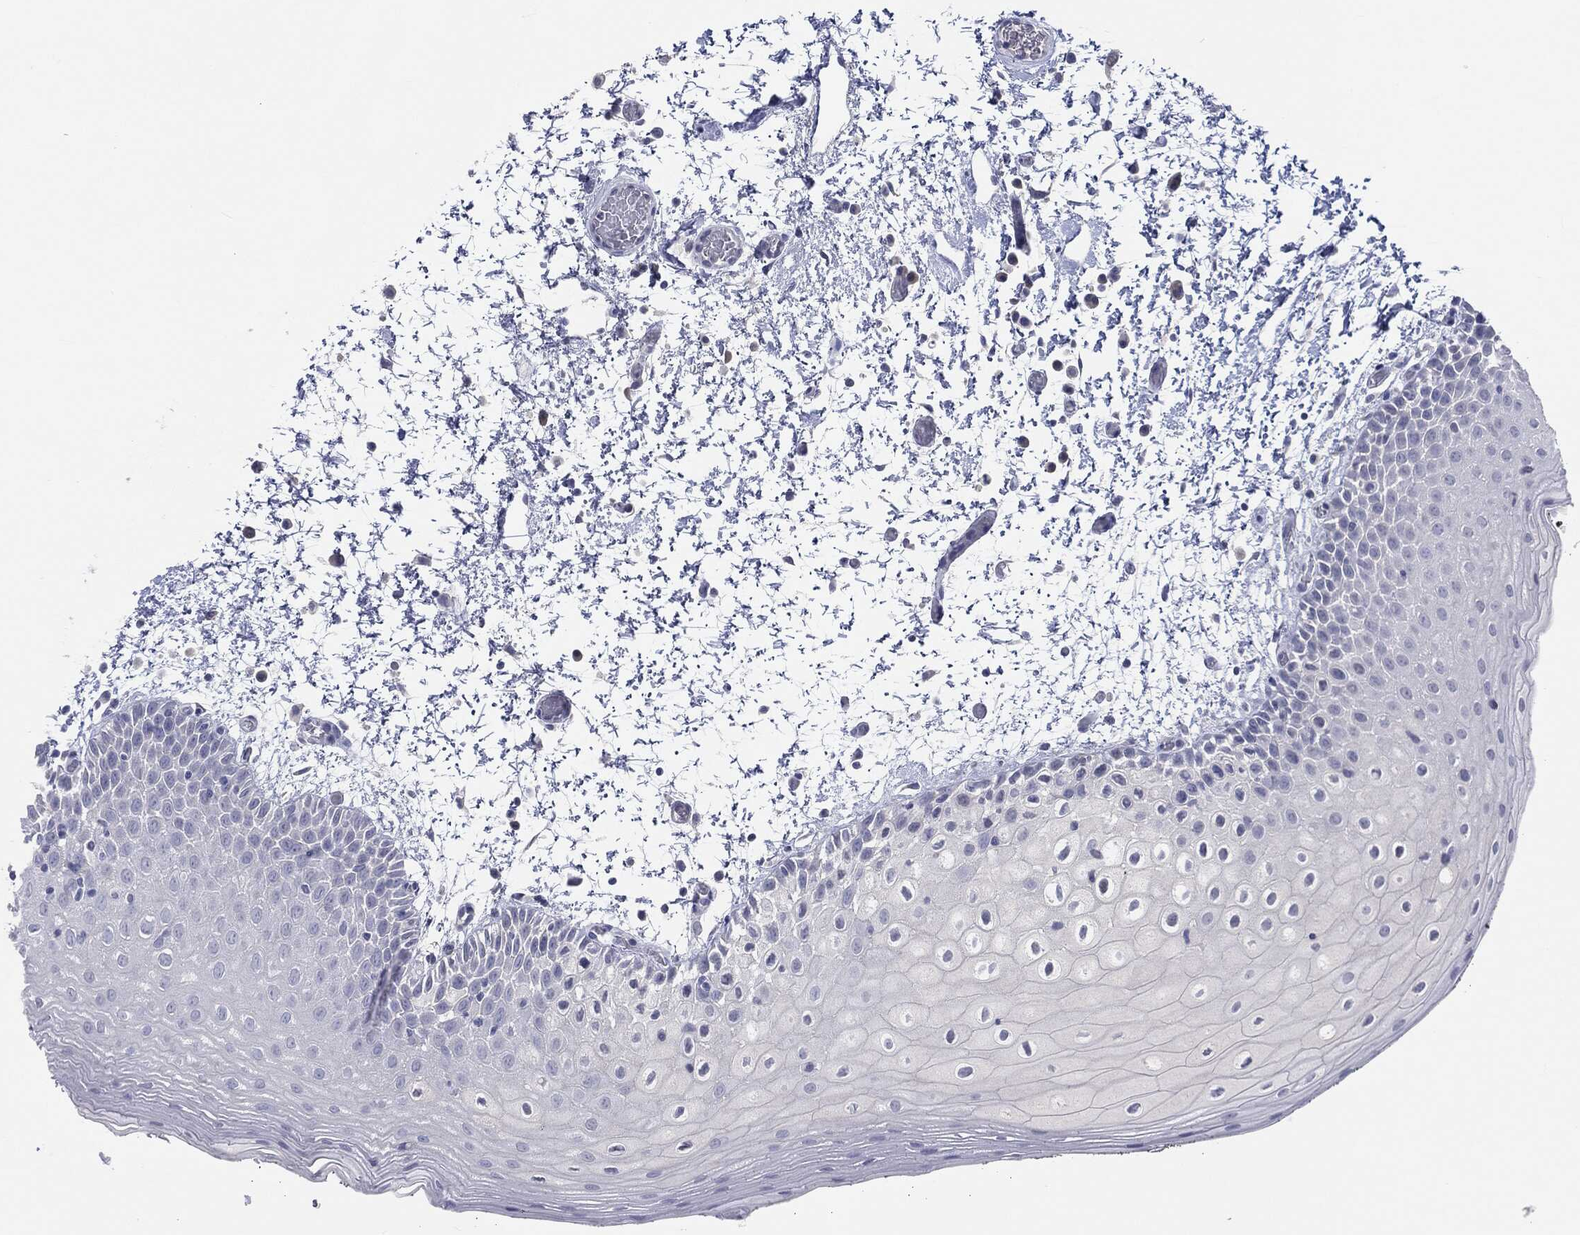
{"staining": {"intensity": "negative", "quantity": "none", "location": "none"}, "tissue": "oral mucosa", "cell_type": "Squamous epithelial cells", "image_type": "normal", "snomed": [{"axis": "morphology", "description": "Normal tissue, NOS"}, {"axis": "morphology", "description": "Squamous cell carcinoma, NOS"}, {"axis": "topography", "description": "Oral tissue"}, {"axis": "topography", "description": "Tounge, NOS"}, {"axis": "topography", "description": "Head-Neck"}], "caption": "There is no significant staining in squamous epithelial cells of oral mucosa. (DAB immunohistochemistry, high magnification).", "gene": "CGB1", "patient": {"sex": "female", "age": 80}}